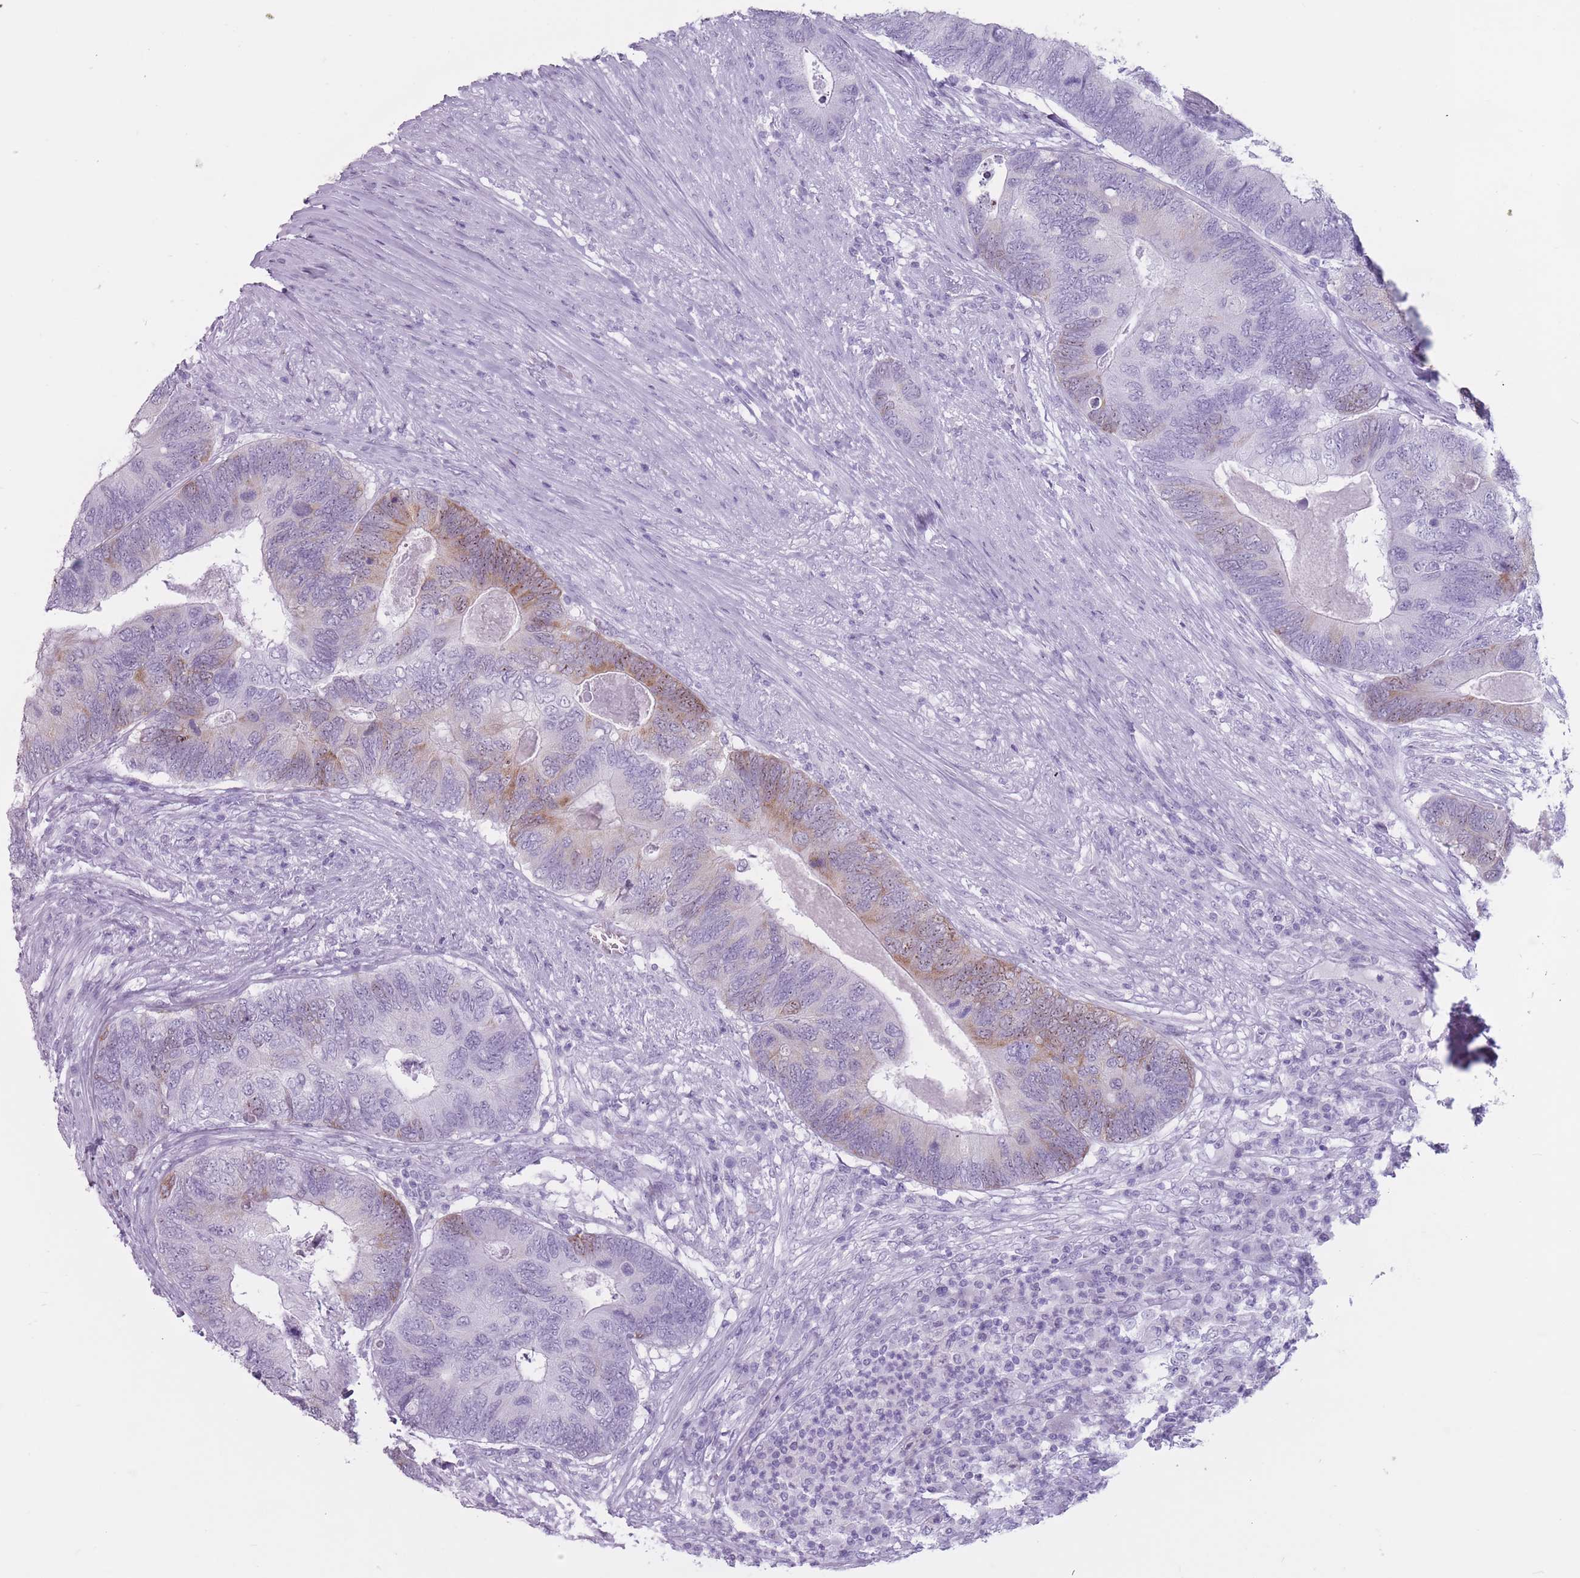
{"staining": {"intensity": "moderate", "quantity": "<25%", "location": "cytoplasmic/membranous"}, "tissue": "colorectal cancer", "cell_type": "Tumor cells", "image_type": "cancer", "snomed": [{"axis": "morphology", "description": "Adenocarcinoma, NOS"}, {"axis": "topography", "description": "Colon"}], "caption": "The image demonstrates a brown stain indicating the presence of a protein in the cytoplasmic/membranous of tumor cells in adenocarcinoma (colorectal). (Brightfield microscopy of DAB IHC at high magnification).", "gene": "PNMA3", "patient": {"sex": "female", "age": 67}}